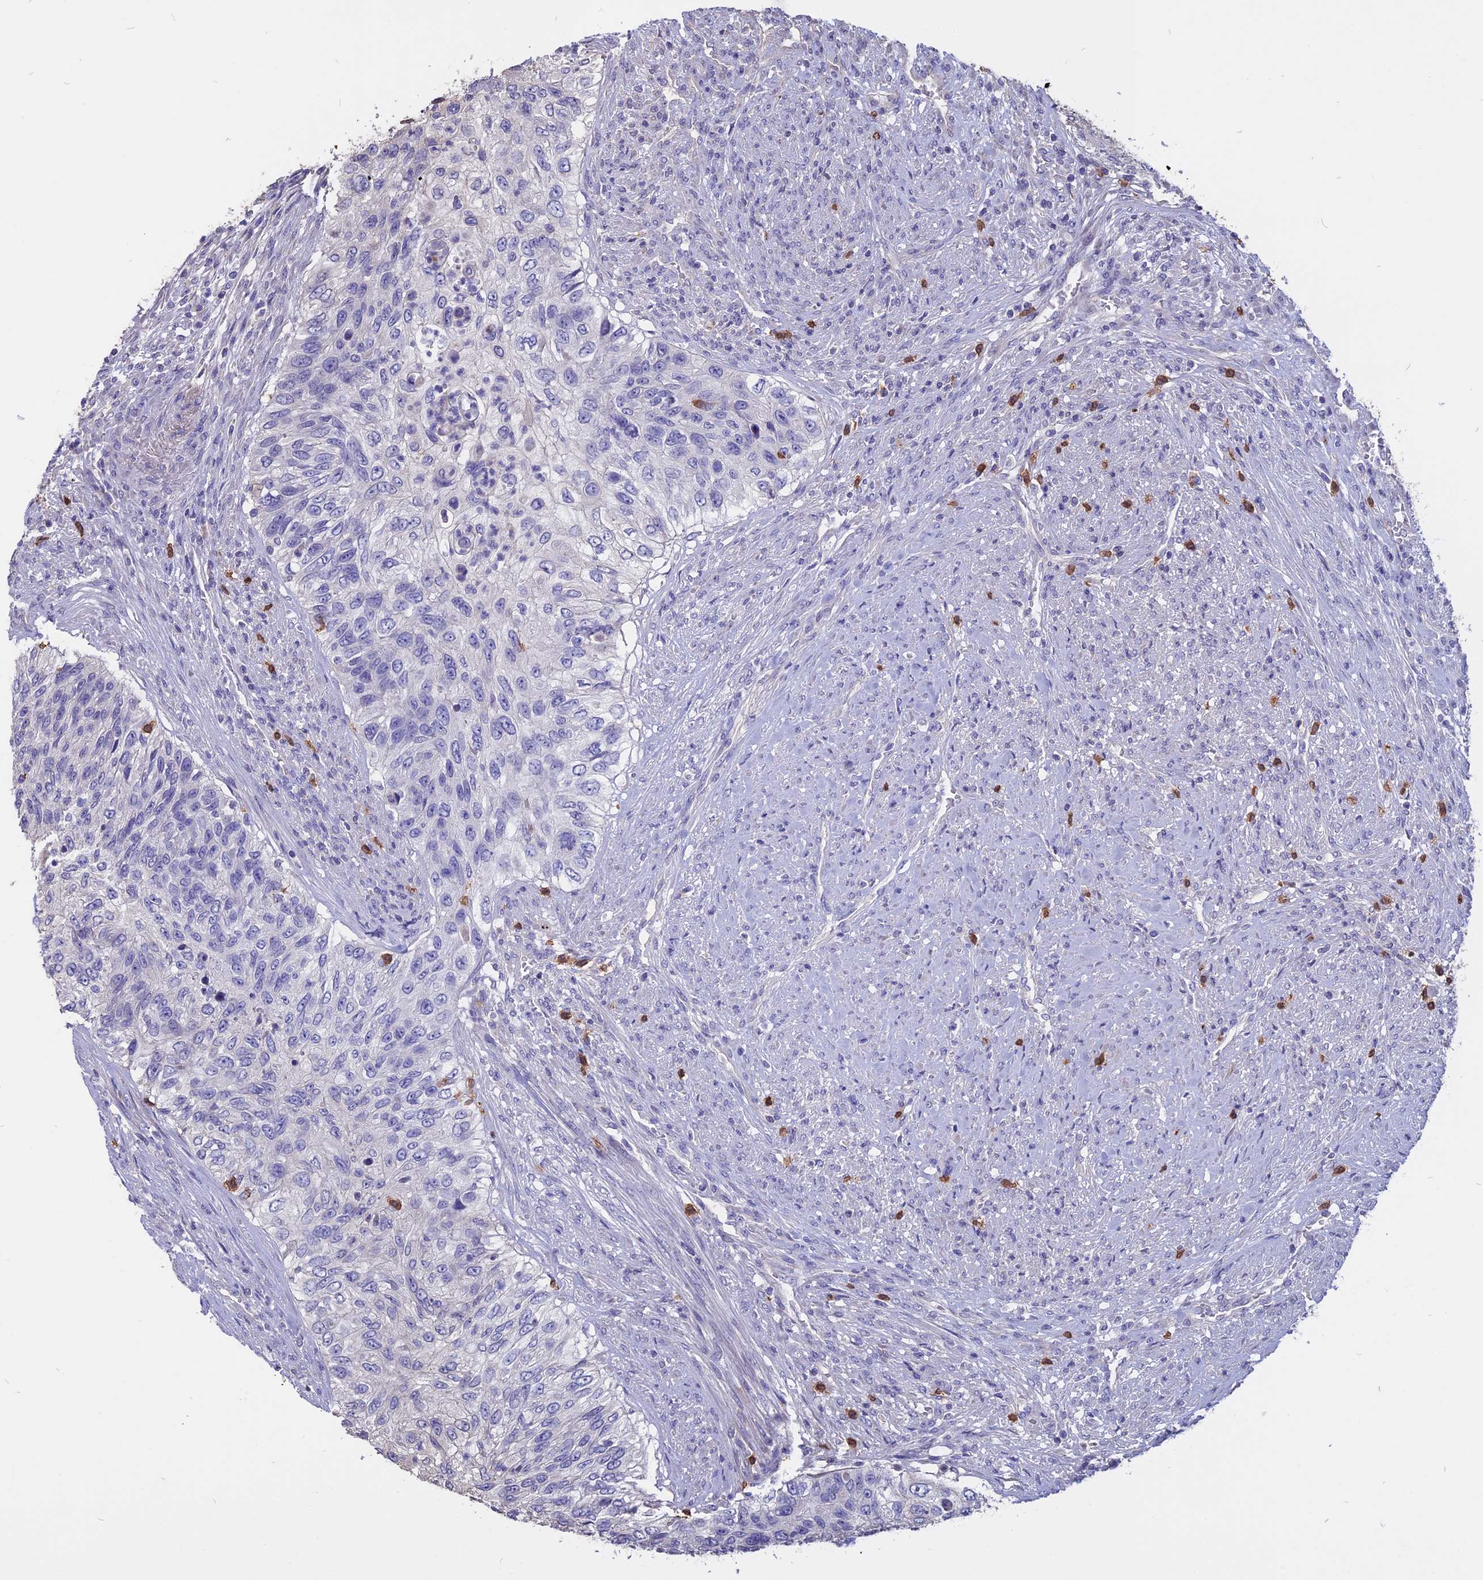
{"staining": {"intensity": "negative", "quantity": "none", "location": "none"}, "tissue": "urothelial cancer", "cell_type": "Tumor cells", "image_type": "cancer", "snomed": [{"axis": "morphology", "description": "Urothelial carcinoma, High grade"}, {"axis": "topography", "description": "Urinary bladder"}], "caption": "IHC of urothelial cancer exhibits no staining in tumor cells. (DAB (3,3'-diaminobenzidine) immunohistochemistry (IHC) visualized using brightfield microscopy, high magnification).", "gene": "CARMIL2", "patient": {"sex": "female", "age": 60}}